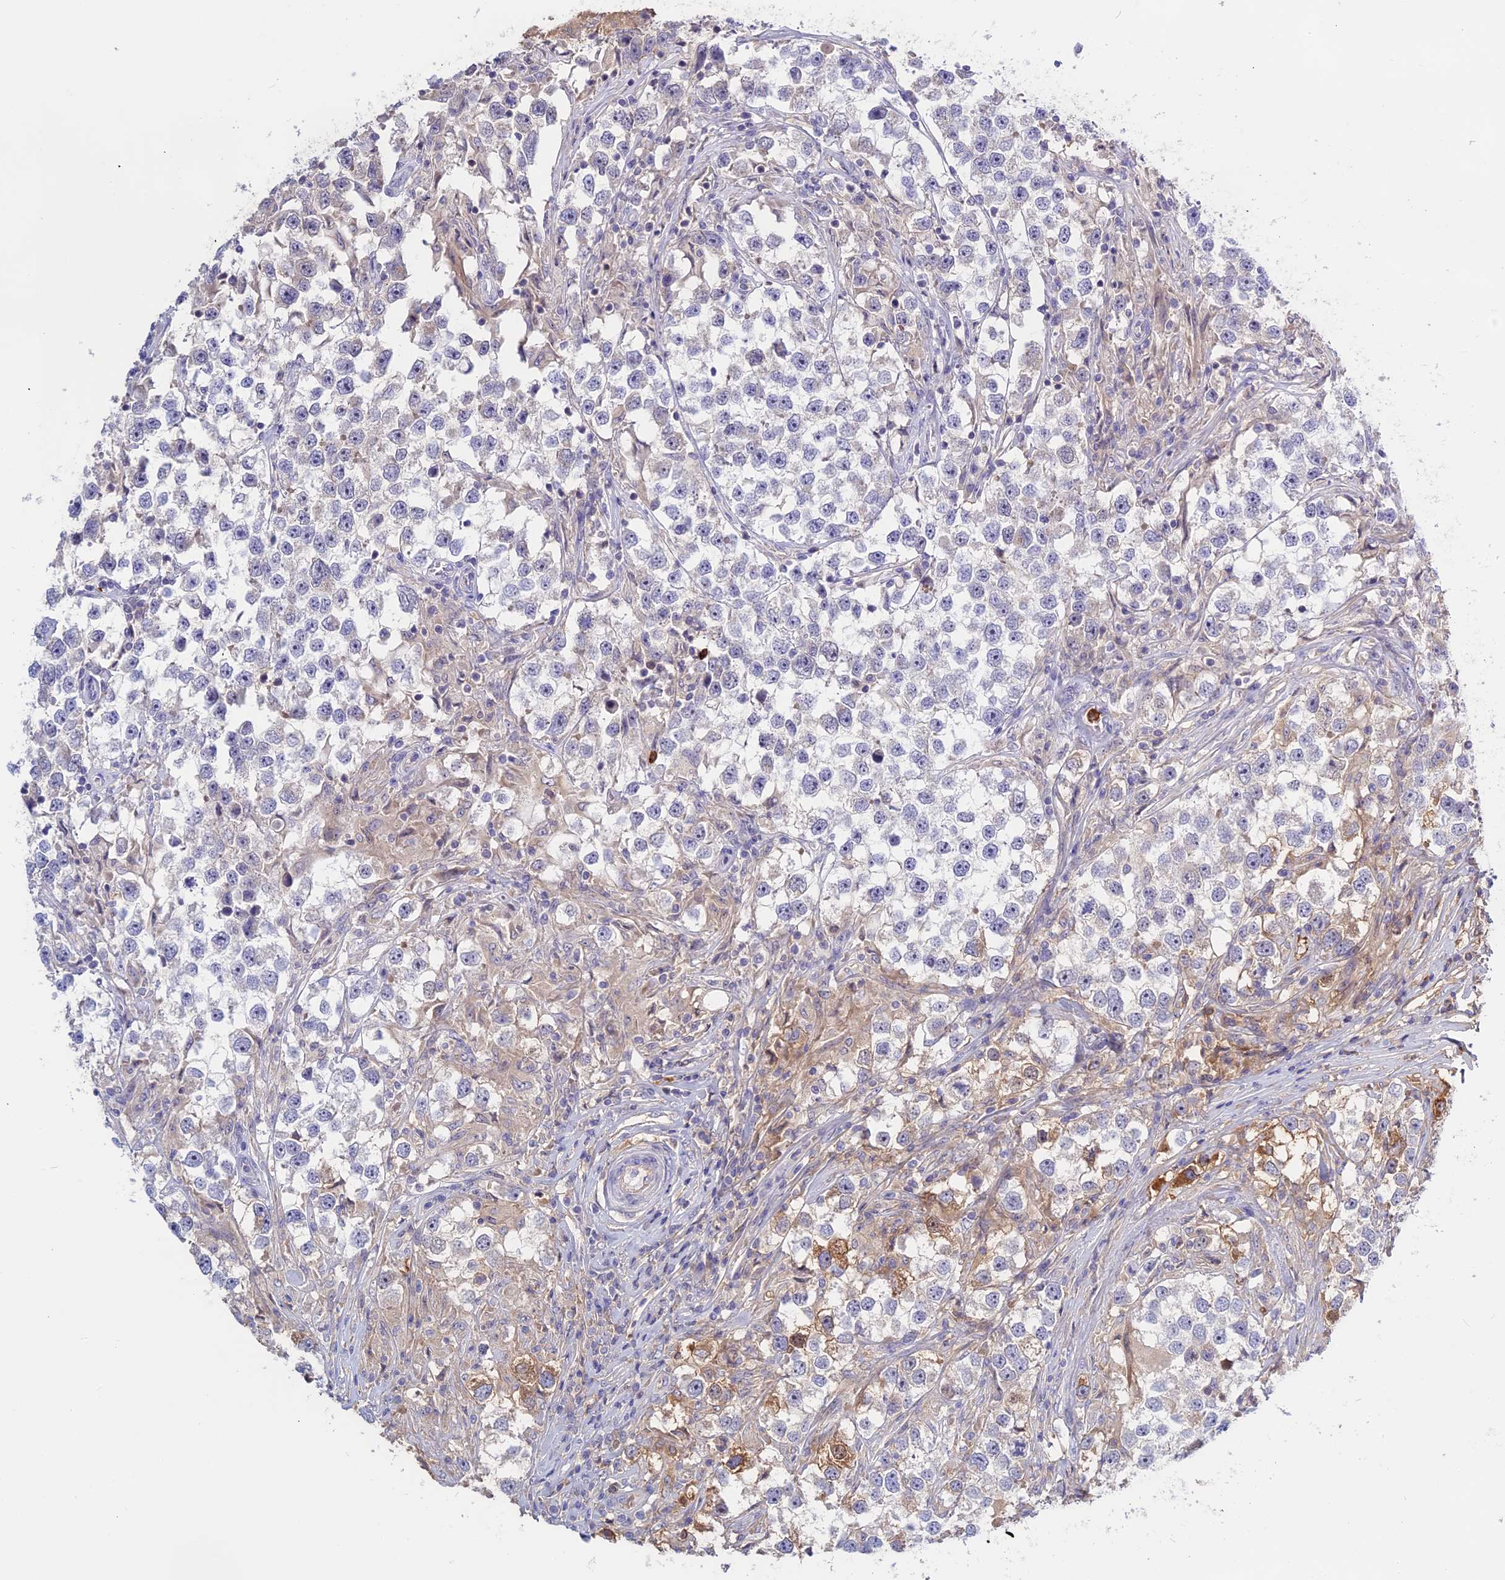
{"staining": {"intensity": "moderate", "quantity": "<25%", "location": "cytoplasmic/membranous"}, "tissue": "testis cancer", "cell_type": "Tumor cells", "image_type": "cancer", "snomed": [{"axis": "morphology", "description": "Seminoma, NOS"}, {"axis": "topography", "description": "Testis"}], "caption": "IHC of human testis cancer exhibits low levels of moderate cytoplasmic/membranous staining in about <25% of tumor cells. The protein is stained brown, and the nuclei are stained in blue (DAB (3,3'-diaminobenzidine) IHC with brightfield microscopy, high magnification).", "gene": "ADGRD1", "patient": {"sex": "male", "age": 46}}